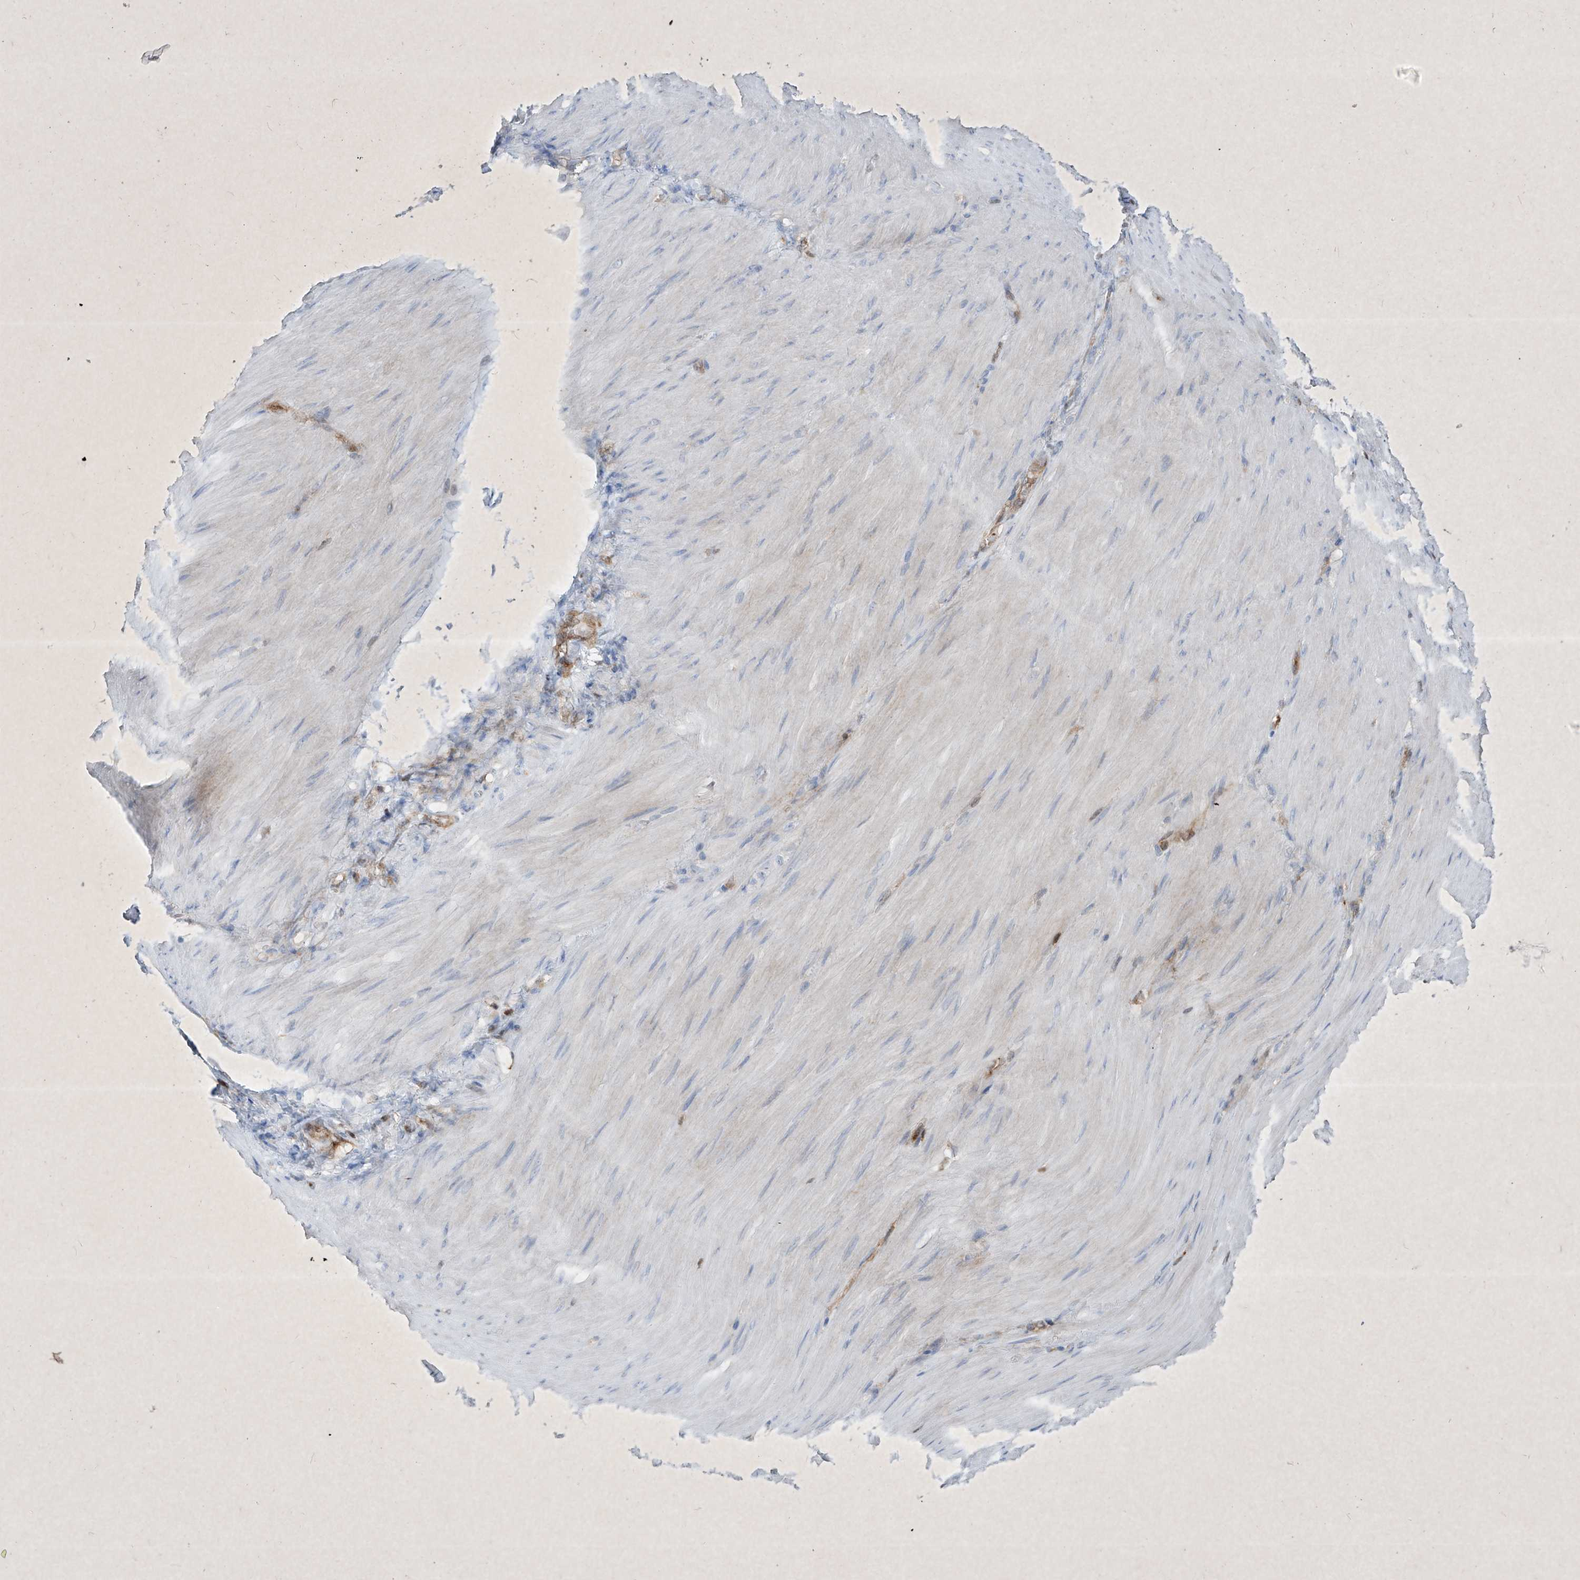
{"staining": {"intensity": "negative", "quantity": "none", "location": "none"}, "tissue": "stomach cancer", "cell_type": "Tumor cells", "image_type": "cancer", "snomed": [{"axis": "morphology", "description": "Normal tissue, NOS"}, {"axis": "morphology", "description": "Adenocarcinoma, NOS"}, {"axis": "topography", "description": "Stomach"}], "caption": "Adenocarcinoma (stomach) was stained to show a protein in brown. There is no significant positivity in tumor cells. Nuclei are stained in blue.", "gene": "PSMB10", "patient": {"sex": "male", "age": 82}}